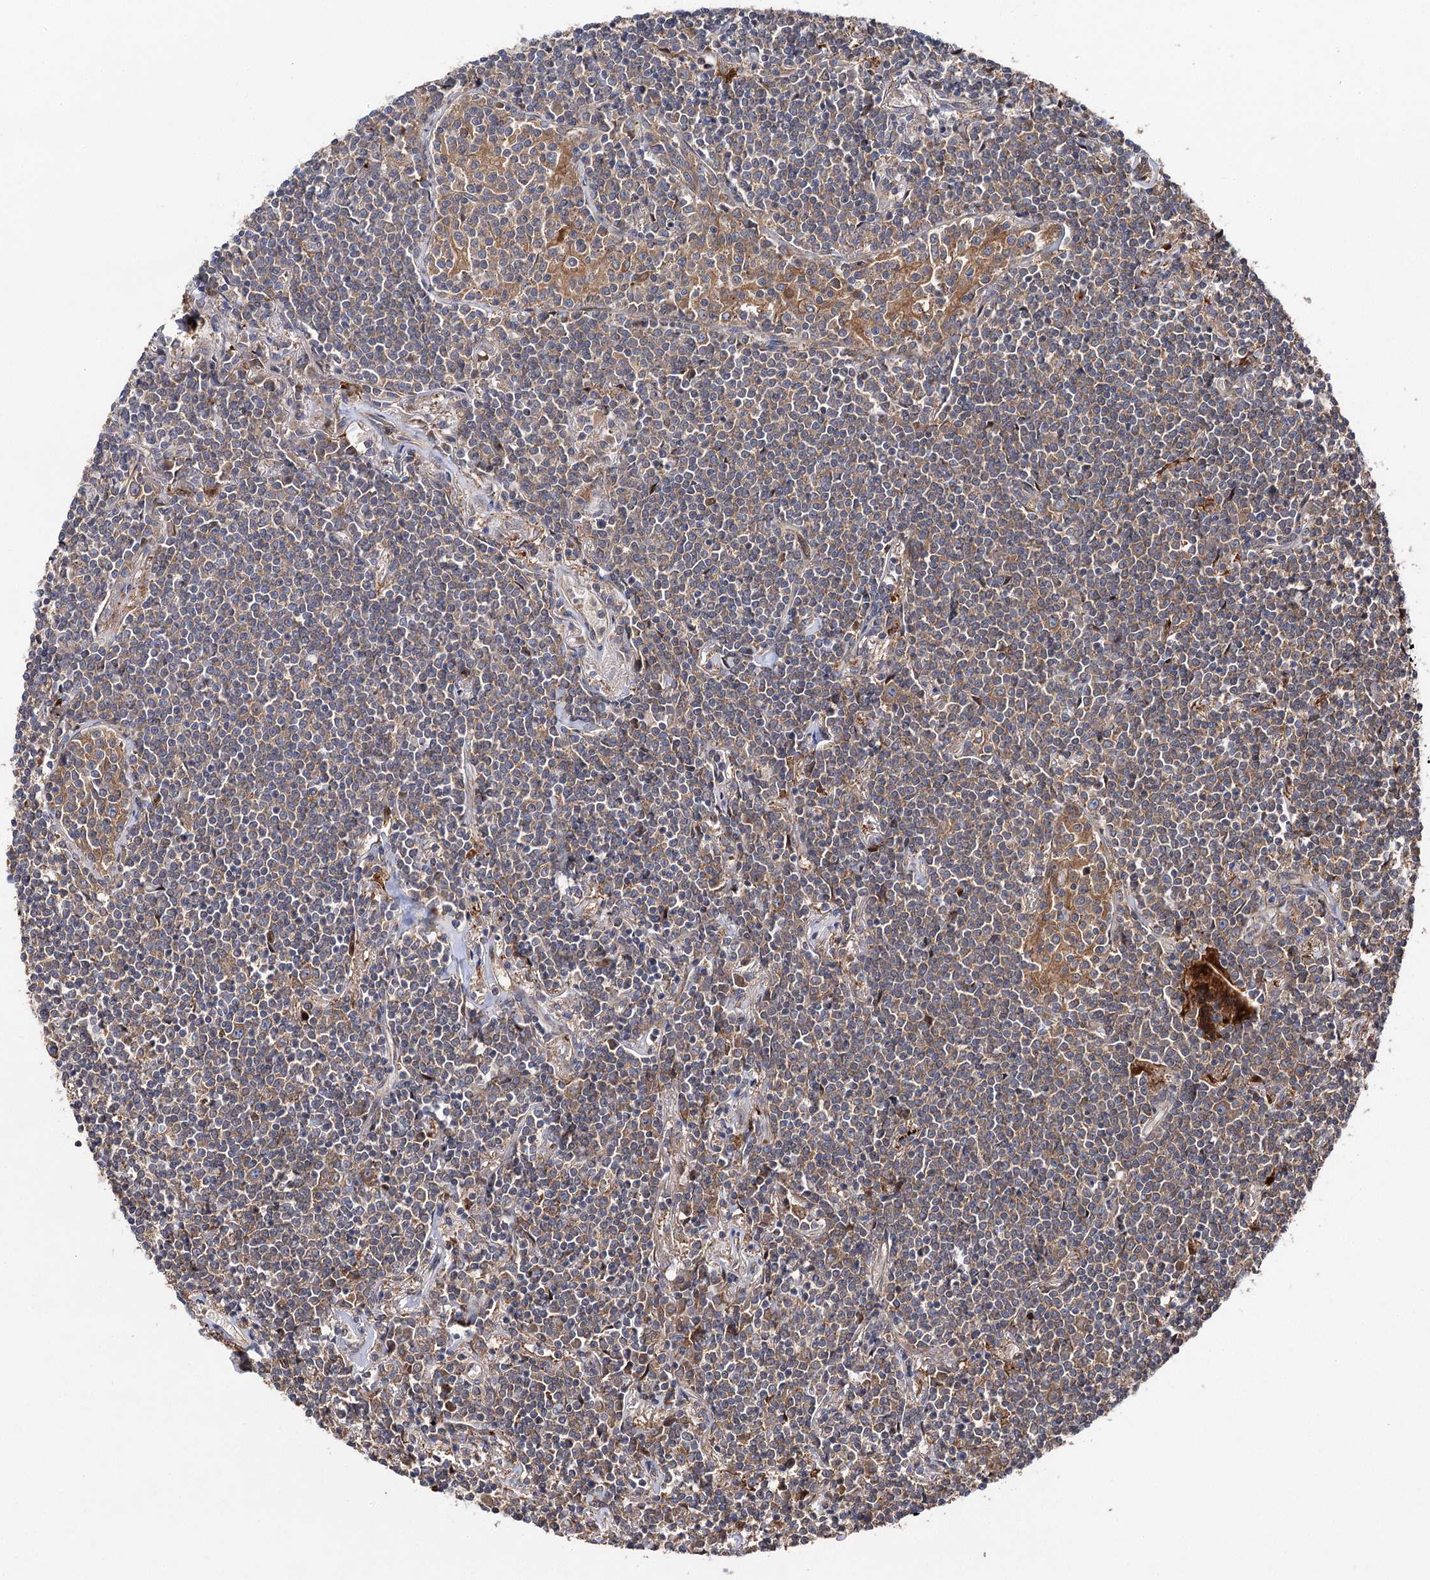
{"staining": {"intensity": "moderate", "quantity": "25%-75%", "location": "cytoplasmic/membranous"}, "tissue": "lymphoma", "cell_type": "Tumor cells", "image_type": "cancer", "snomed": [{"axis": "morphology", "description": "Malignant lymphoma, non-Hodgkin's type, Low grade"}, {"axis": "topography", "description": "Lung"}], "caption": "Immunohistochemistry of human lymphoma exhibits medium levels of moderate cytoplasmic/membranous positivity in approximately 25%-75% of tumor cells. The protein of interest is stained brown, and the nuclei are stained in blue (DAB (3,3'-diaminobenzidine) IHC with brightfield microscopy, high magnification).", "gene": "NAA25", "patient": {"sex": "female", "age": 71}}